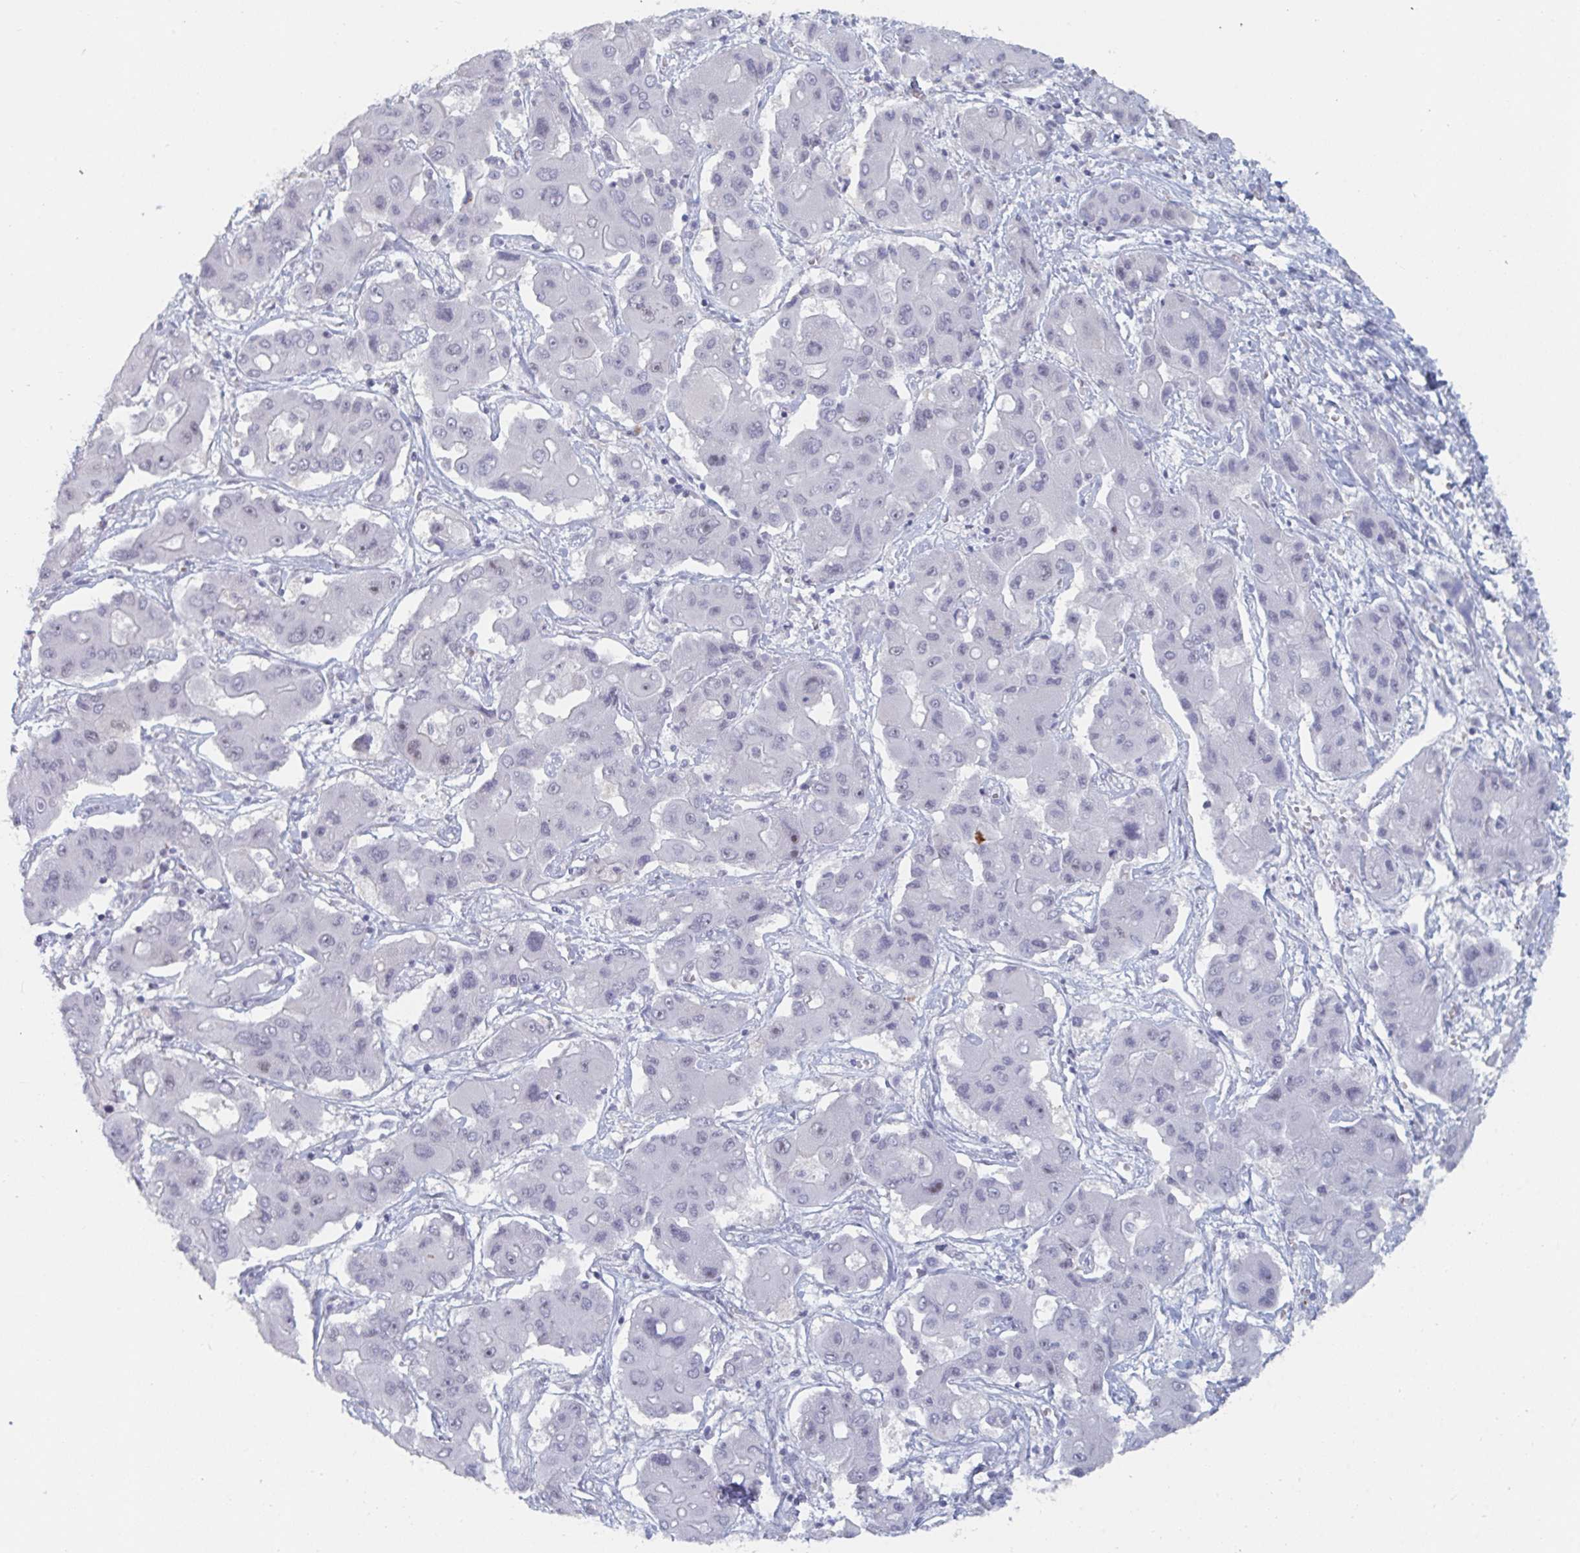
{"staining": {"intensity": "negative", "quantity": "none", "location": "none"}, "tissue": "liver cancer", "cell_type": "Tumor cells", "image_type": "cancer", "snomed": [{"axis": "morphology", "description": "Cholangiocarcinoma"}, {"axis": "topography", "description": "Liver"}], "caption": "Tumor cells are negative for protein expression in human liver cholangiocarcinoma.", "gene": "NR1H2", "patient": {"sex": "male", "age": 67}}